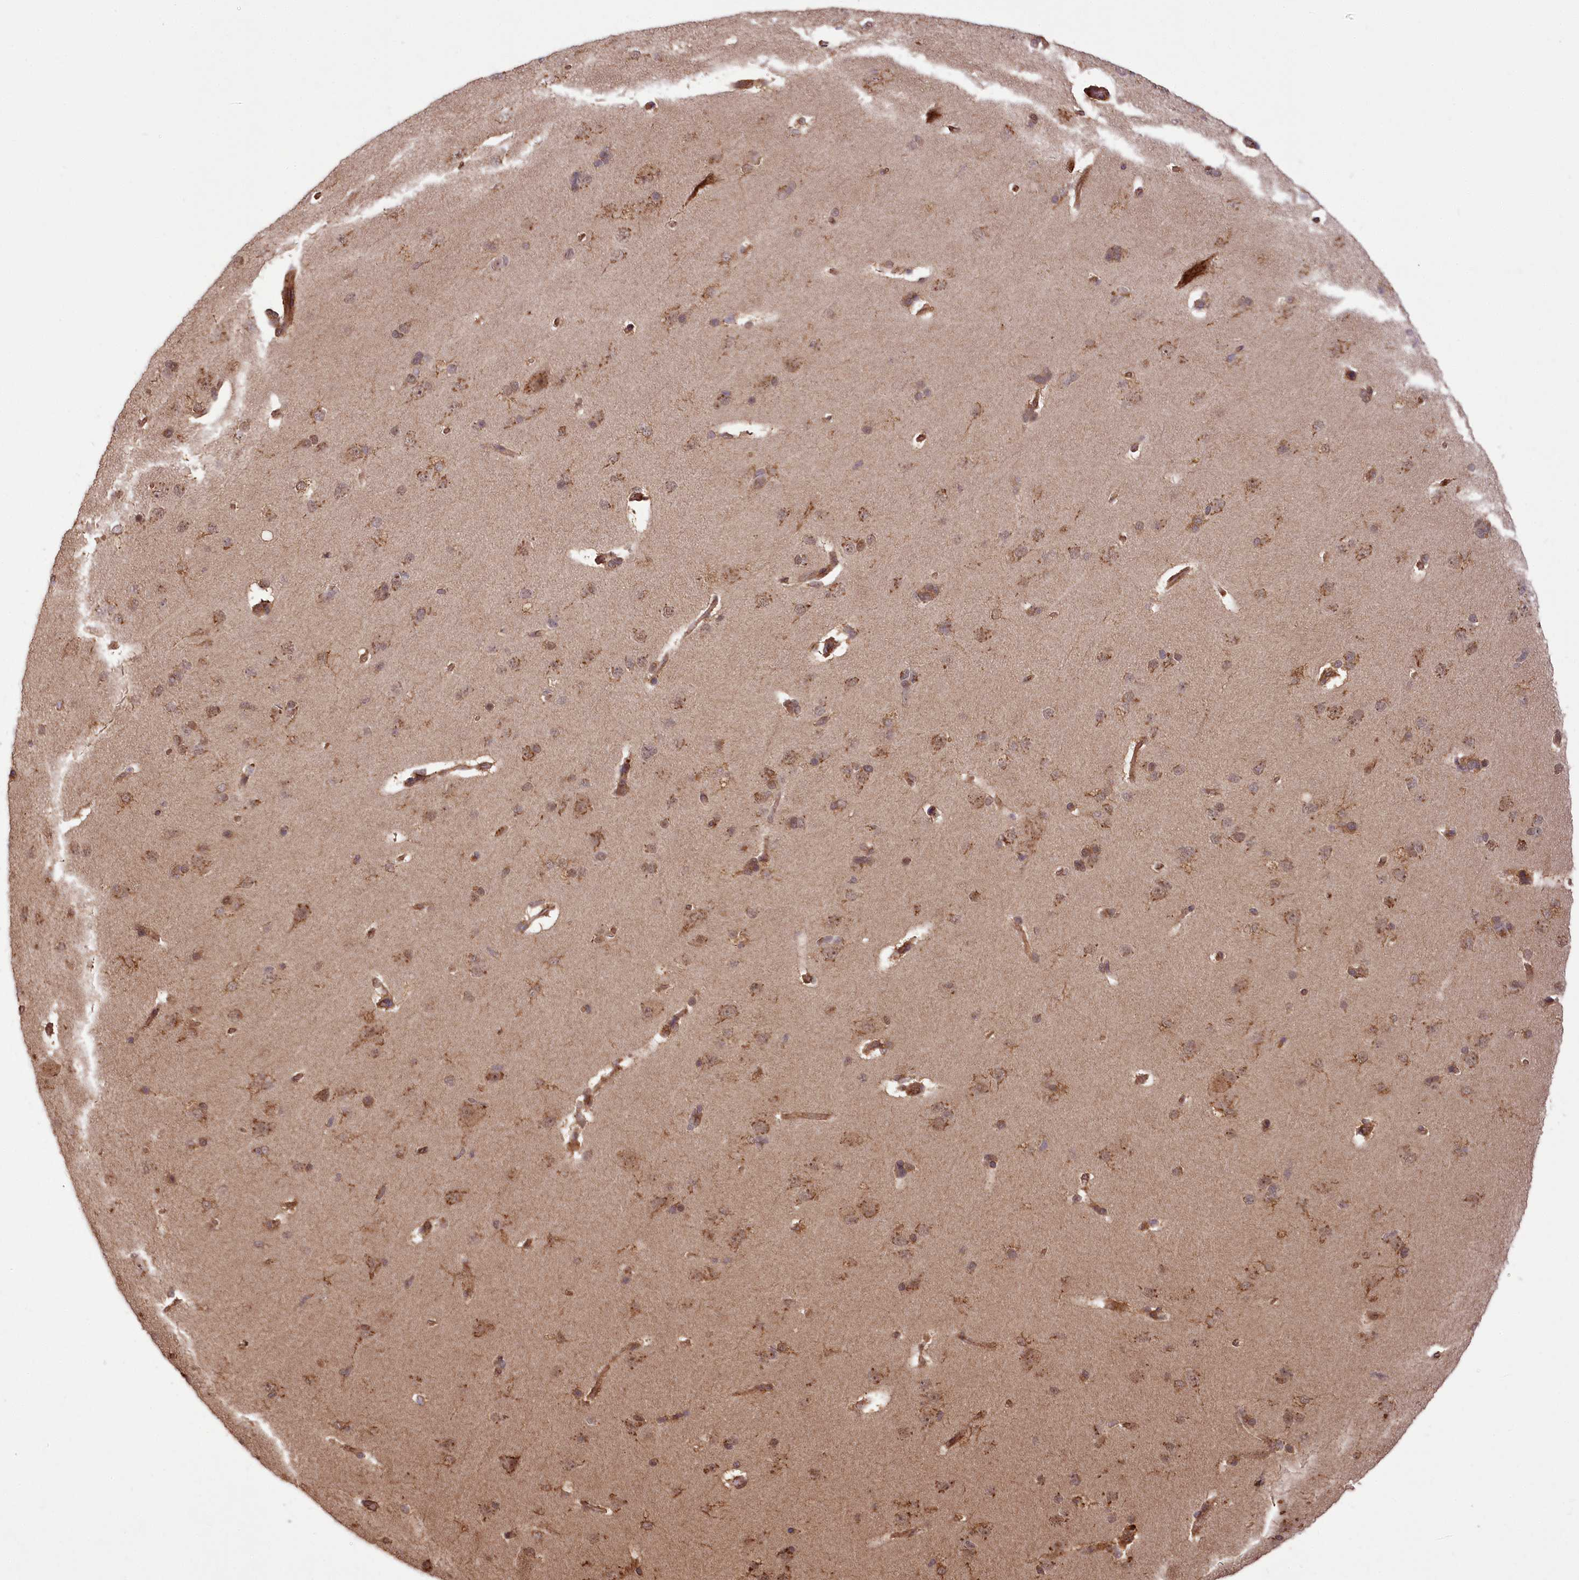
{"staining": {"intensity": "moderate", "quantity": ">75%", "location": "cytoplasmic/membranous"}, "tissue": "cerebral cortex", "cell_type": "Endothelial cells", "image_type": "normal", "snomed": [{"axis": "morphology", "description": "Normal tissue, NOS"}, {"axis": "topography", "description": "Cerebral cortex"}], "caption": "Immunohistochemistry image of unremarkable cerebral cortex: cerebral cortex stained using IHC shows medium levels of moderate protein expression localized specifically in the cytoplasmic/membranous of endothelial cells, appearing as a cytoplasmic/membranous brown color.", "gene": "CARD19", "patient": {"sex": "male", "age": 62}}